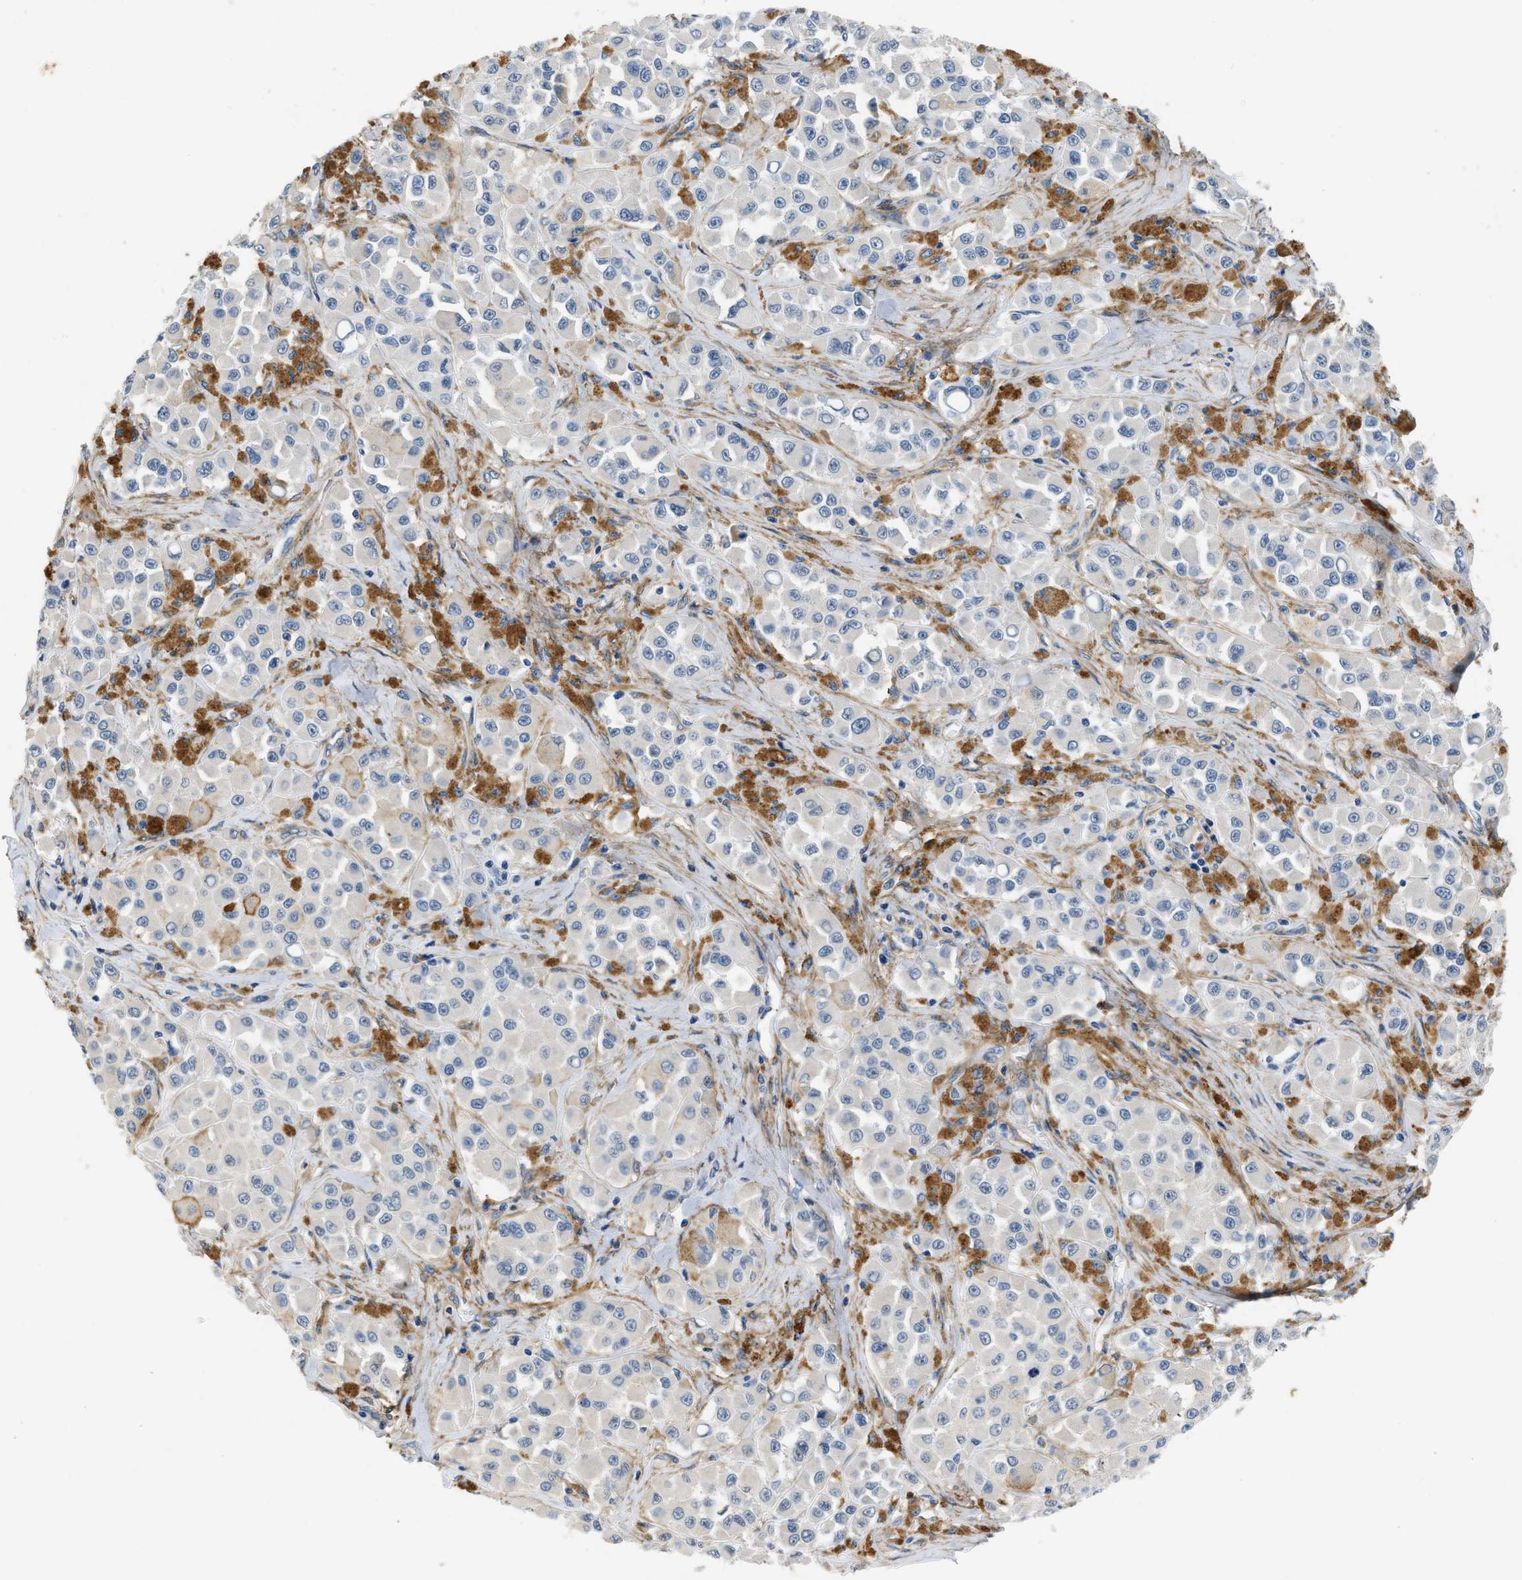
{"staining": {"intensity": "negative", "quantity": "none", "location": "none"}, "tissue": "melanoma", "cell_type": "Tumor cells", "image_type": "cancer", "snomed": [{"axis": "morphology", "description": "Malignant melanoma, NOS"}, {"axis": "topography", "description": "Skin"}], "caption": "Human melanoma stained for a protein using immunohistochemistry displays no expression in tumor cells.", "gene": "PDGFRA", "patient": {"sex": "male", "age": 84}}